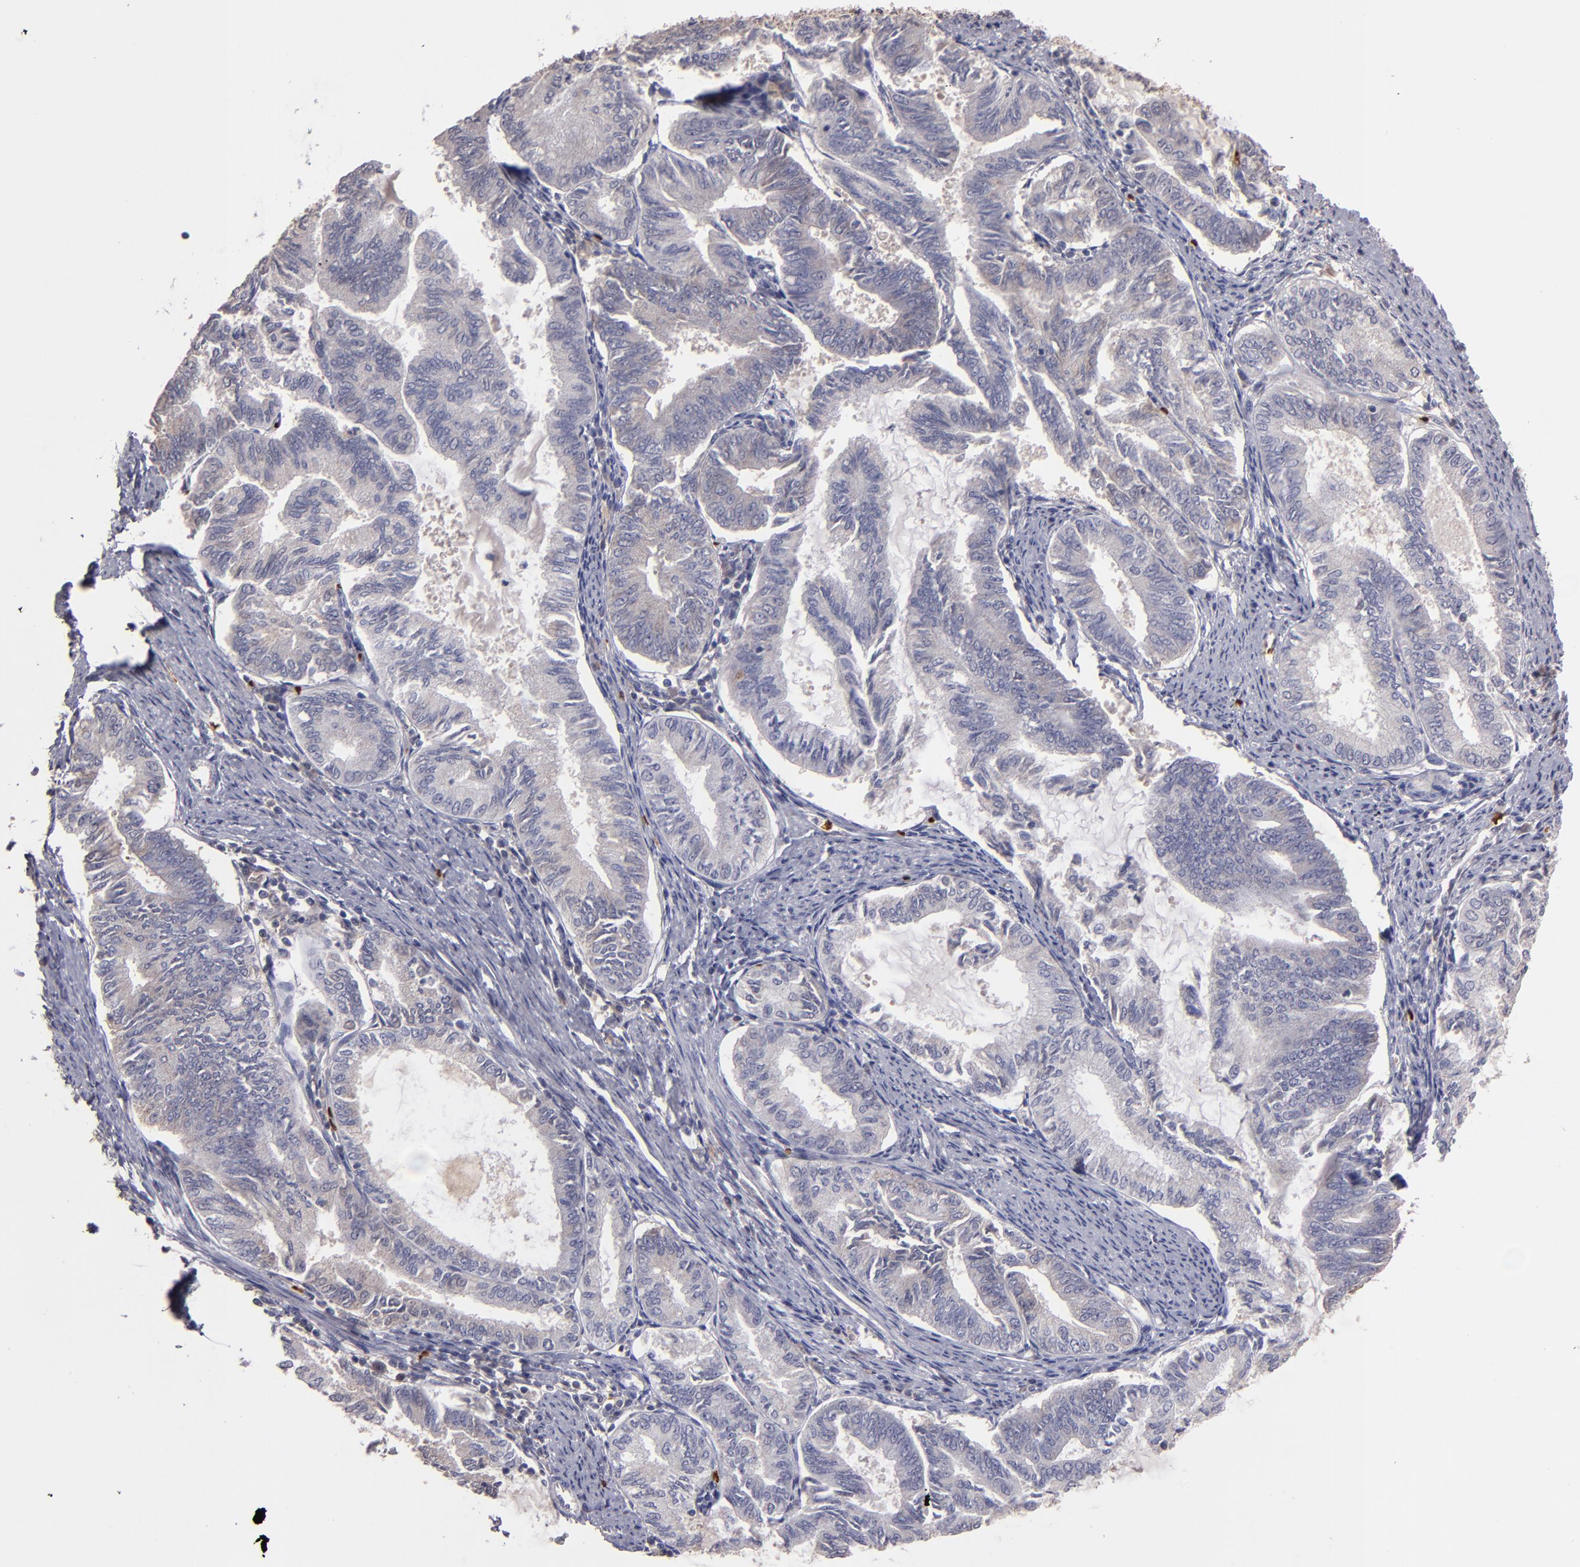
{"staining": {"intensity": "weak", "quantity": "<25%", "location": "cytoplasmic/membranous"}, "tissue": "endometrial cancer", "cell_type": "Tumor cells", "image_type": "cancer", "snomed": [{"axis": "morphology", "description": "Adenocarcinoma, NOS"}, {"axis": "topography", "description": "Endometrium"}], "caption": "This is an immunohistochemistry (IHC) micrograph of endometrial adenocarcinoma. There is no staining in tumor cells.", "gene": "SERPINC1", "patient": {"sex": "female", "age": 86}}